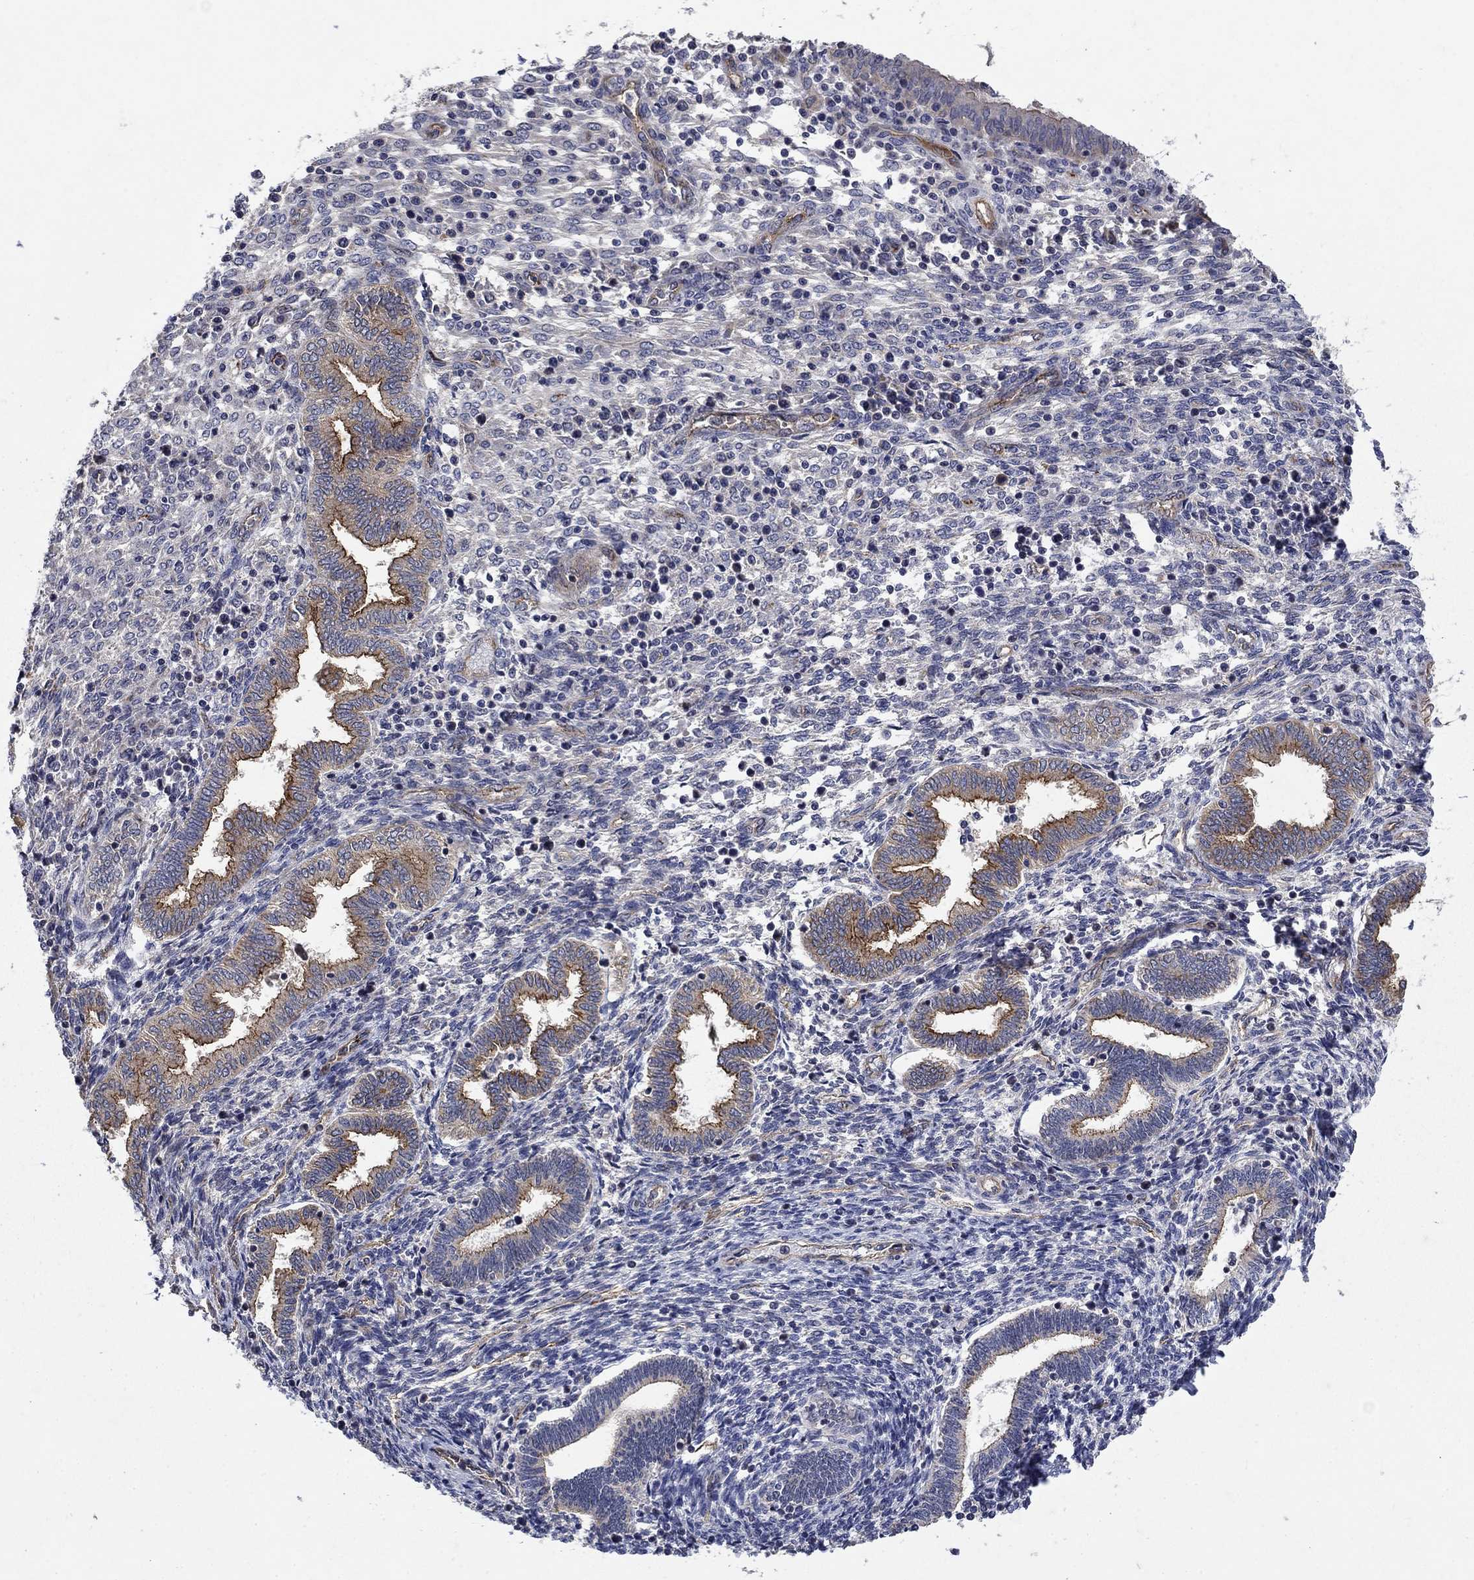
{"staining": {"intensity": "negative", "quantity": "none", "location": "none"}, "tissue": "endometrium", "cell_type": "Cells in endometrial stroma", "image_type": "normal", "snomed": [{"axis": "morphology", "description": "Normal tissue, NOS"}, {"axis": "topography", "description": "Endometrium"}], "caption": "Immunohistochemical staining of unremarkable endometrium exhibits no significant staining in cells in endometrial stroma.", "gene": "SLC7A1", "patient": {"sex": "female", "age": 42}}